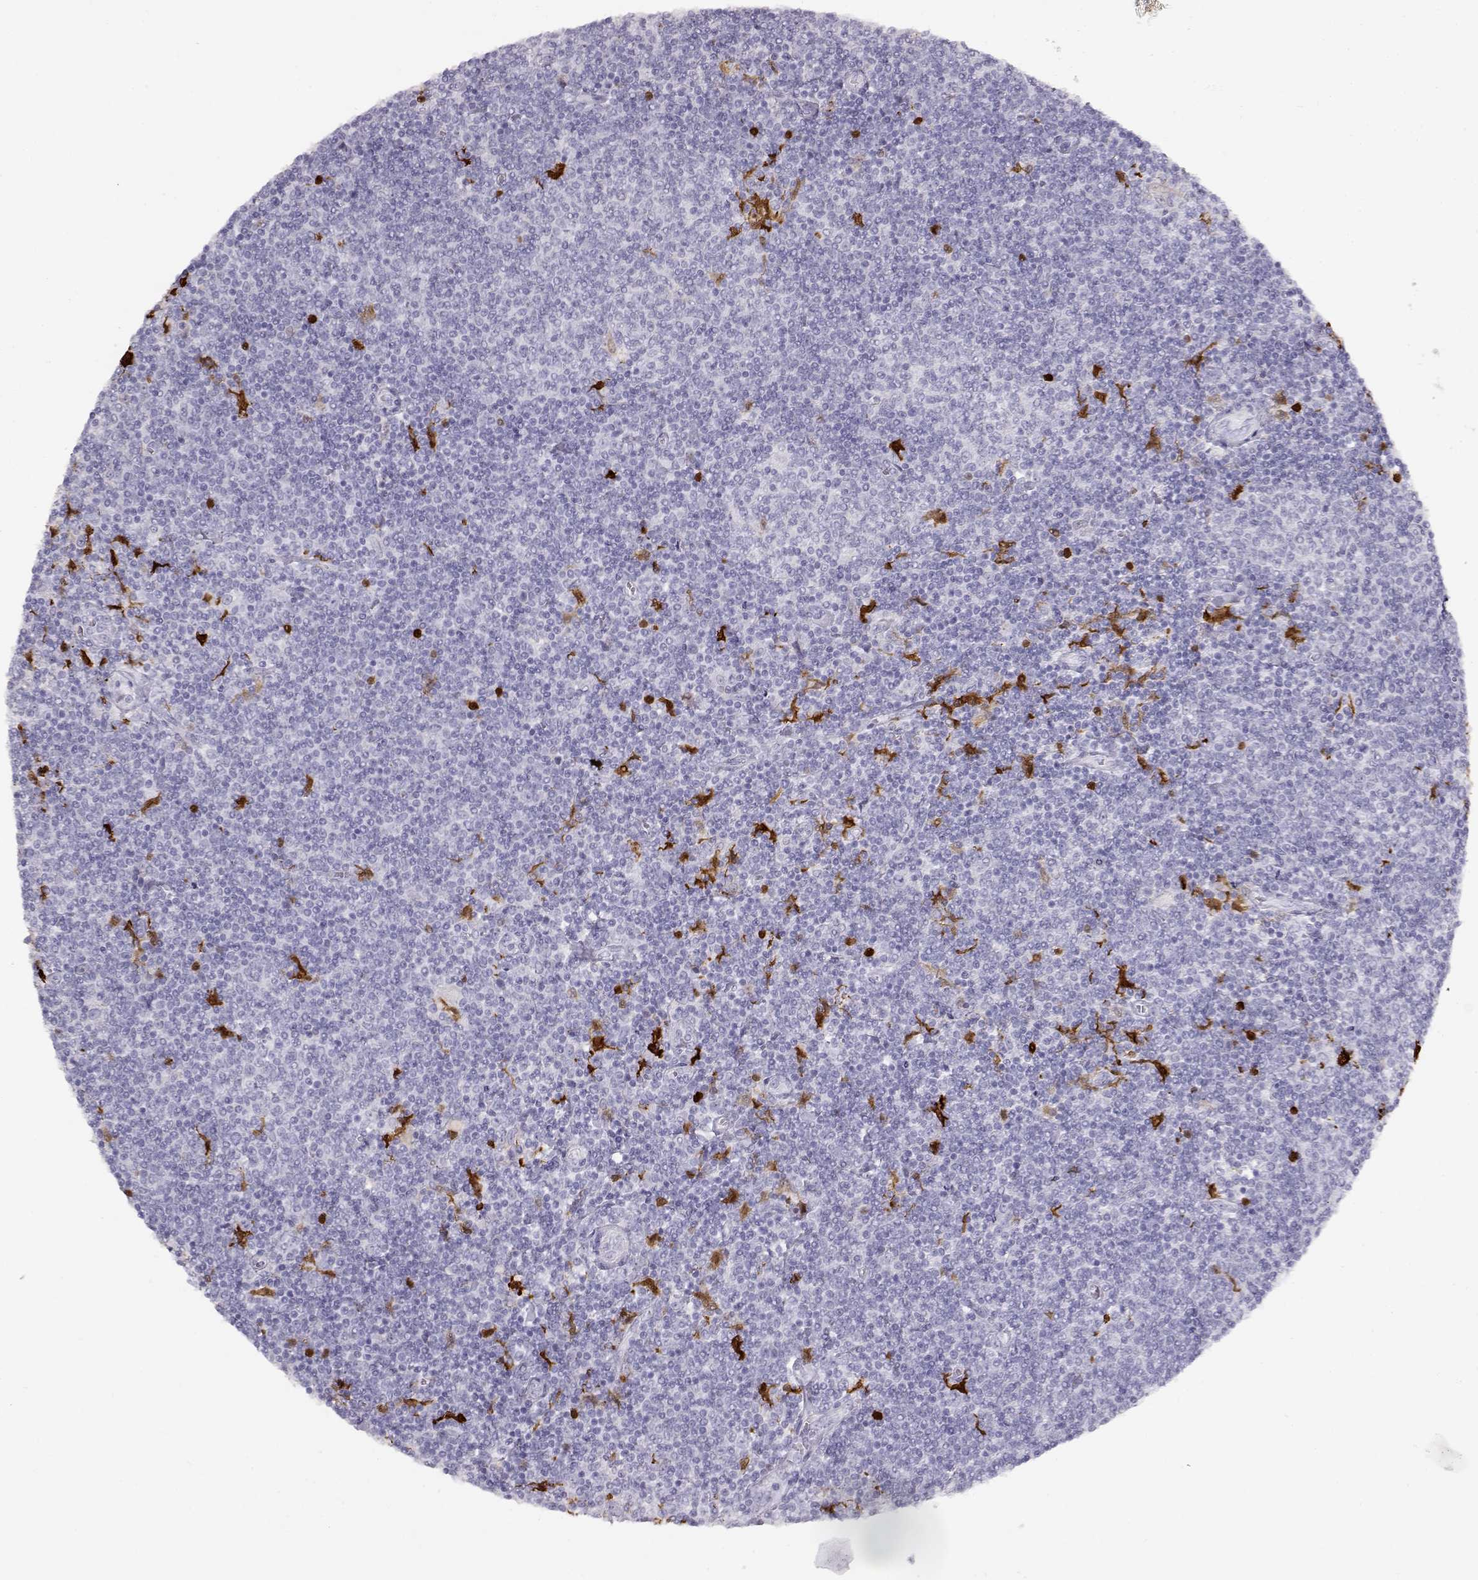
{"staining": {"intensity": "negative", "quantity": "none", "location": "none"}, "tissue": "lymphoma", "cell_type": "Tumor cells", "image_type": "cancer", "snomed": [{"axis": "morphology", "description": "Malignant lymphoma, non-Hodgkin's type, Low grade"}, {"axis": "topography", "description": "Lymph node"}], "caption": "Lymphoma stained for a protein using immunohistochemistry (IHC) shows no expression tumor cells.", "gene": "S100B", "patient": {"sex": "male", "age": 52}}